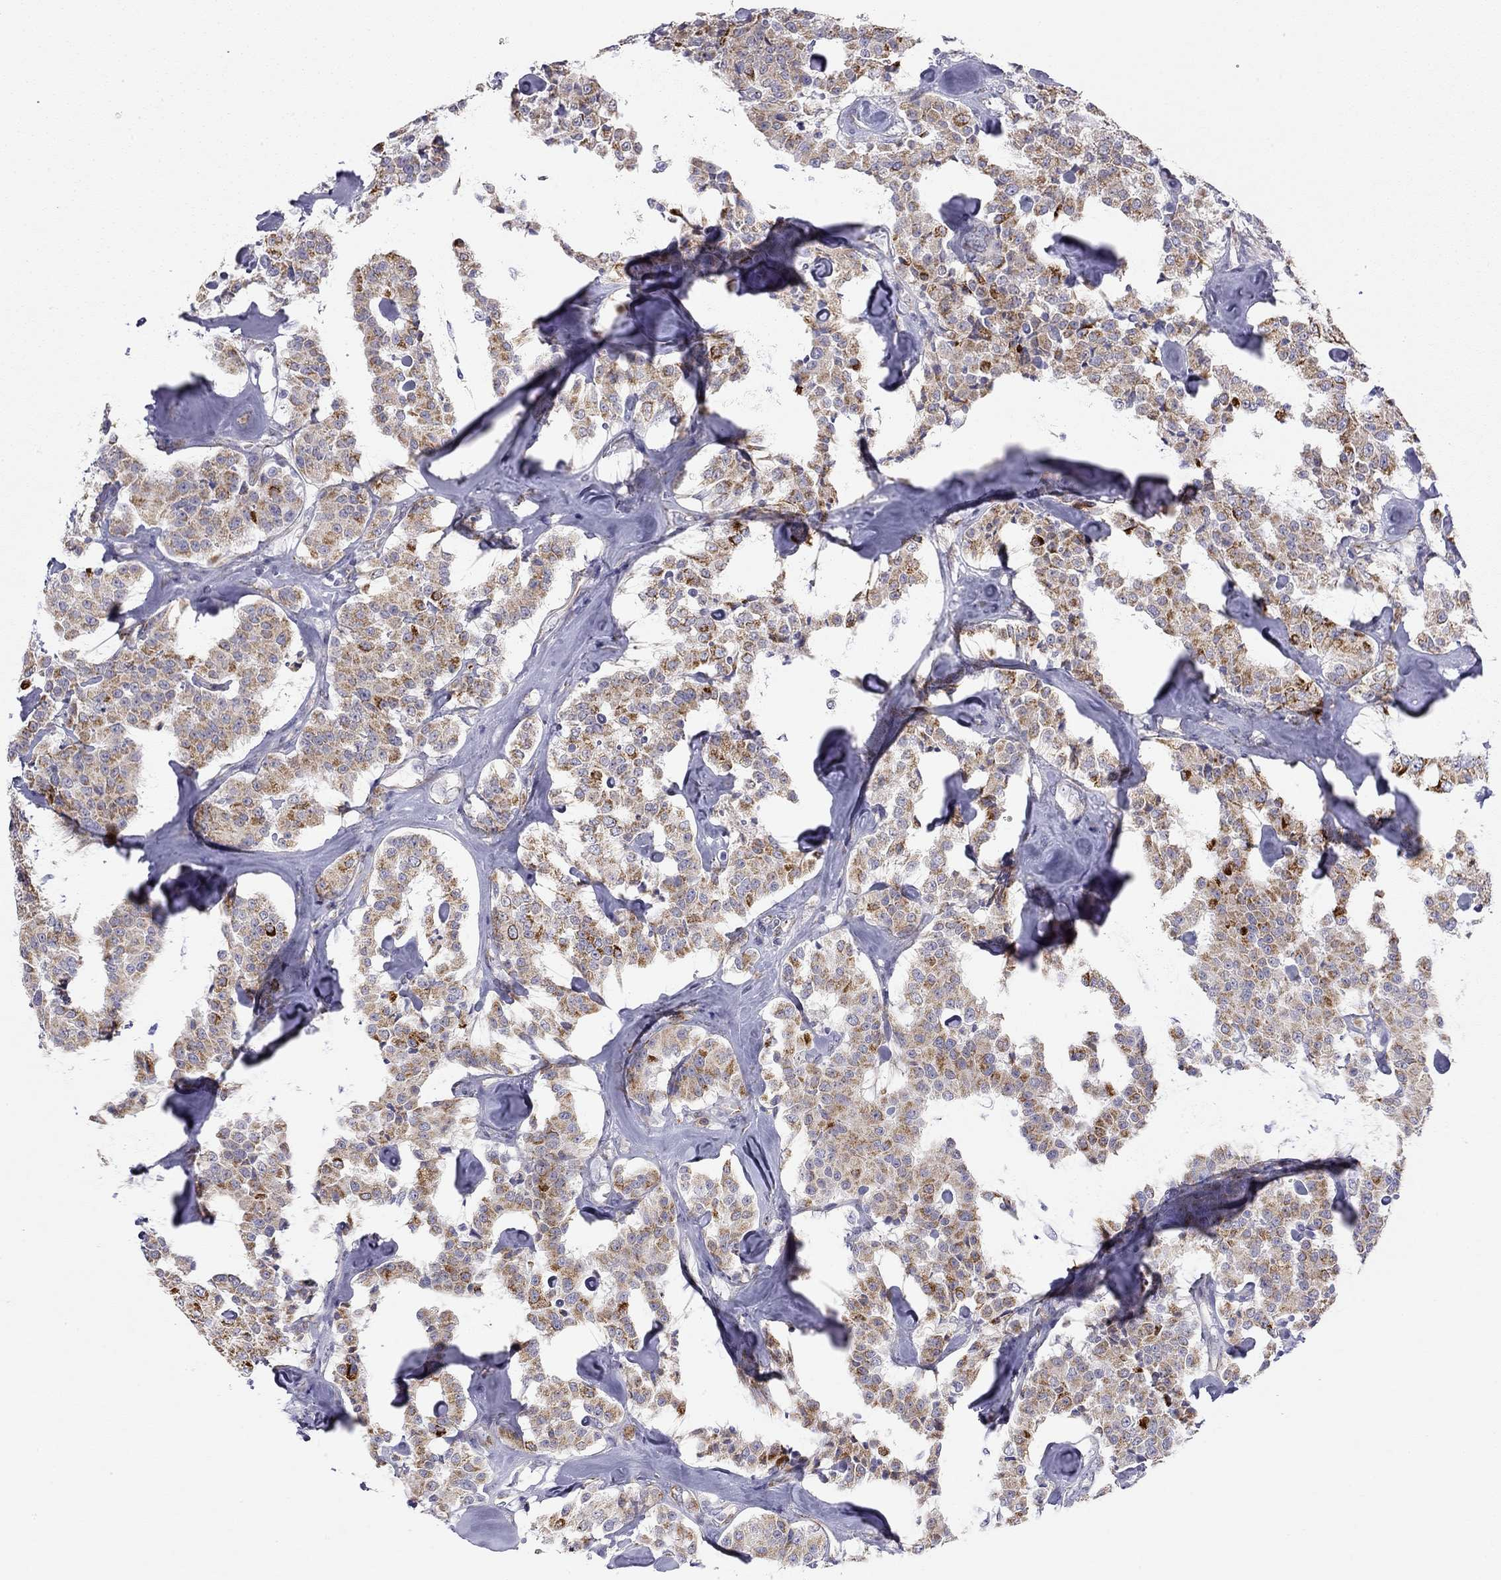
{"staining": {"intensity": "strong", "quantity": "<25%", "location": "cytoplasmic/membranous"}, "tissue": "carcinoid", "cell_type": "Tumor cells", "image_type": "cancer", "snomed": [{"axis": "morphology", "description": "Carcinoid, malignant, NOS"}, {"axis": "topography", "description": "Pancreas"}], "caption": "Immunohistochemical staining of malignant carcinoid reveals medium levels of strong cytoplasmic/membranous protein expression in approximately <25% of tumor cells.", "gene": "RTL1", "patient": {"sex": "male", "age": 41}}